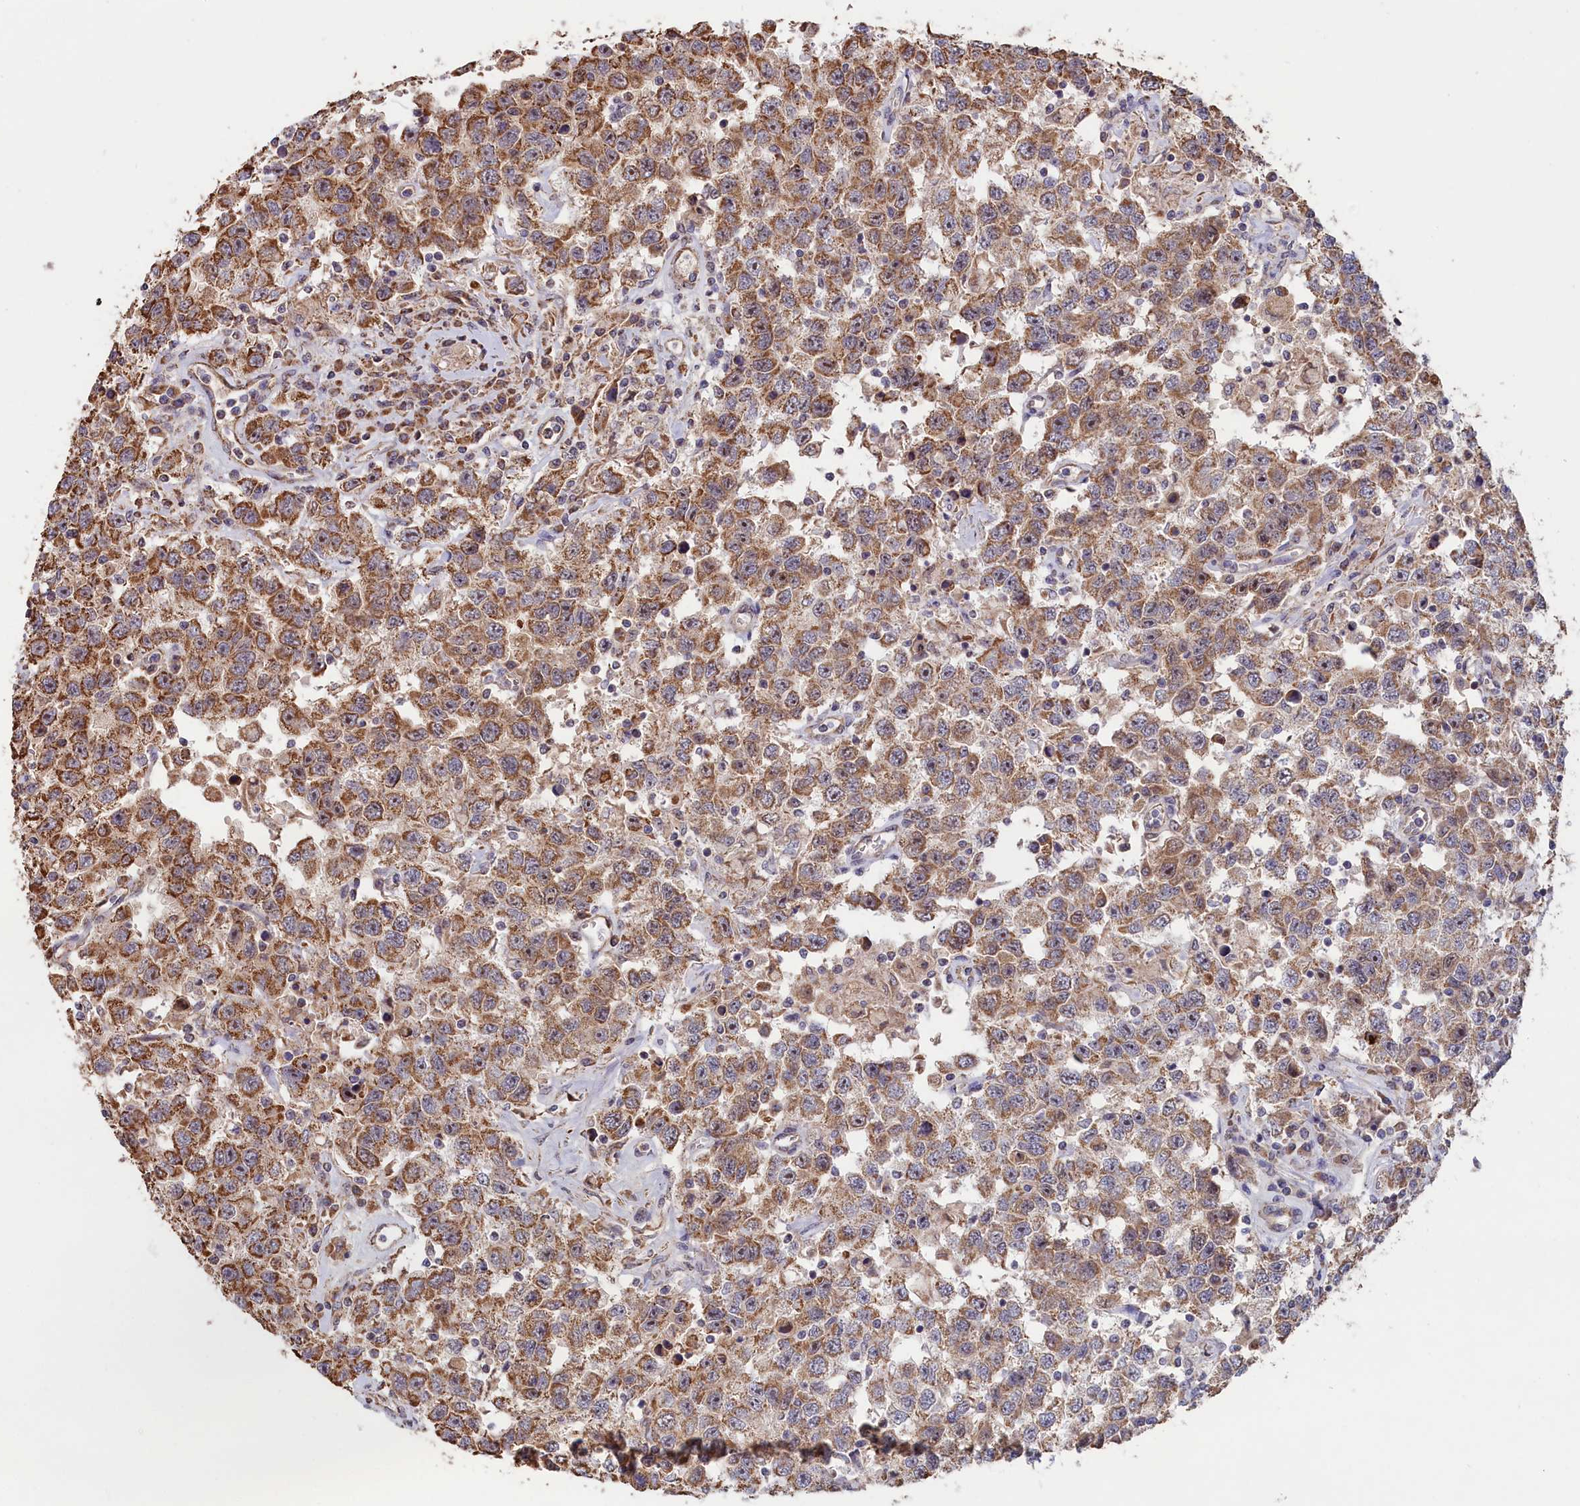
{"staining": {"intensity": "moderate", "quantity": ">75%", "location": "cytoplasmic/membranous"}, "tissue": "testis cancer", "cell_type": "Tumor cells", "image_type": "cancer", "snomed": [{"axis": "morphology", "description": "Seminoma, NOS"}, {"axis": "topography", "description": "Testis"}], "caption": "Testis cancer tissue displays moderate cytoplasmic/membranous expression in about >75% of tumor cells, visualized by immunohistochemistry.", "gene": "ZNF816", "patient": {"sex": "male", "age": 41}}